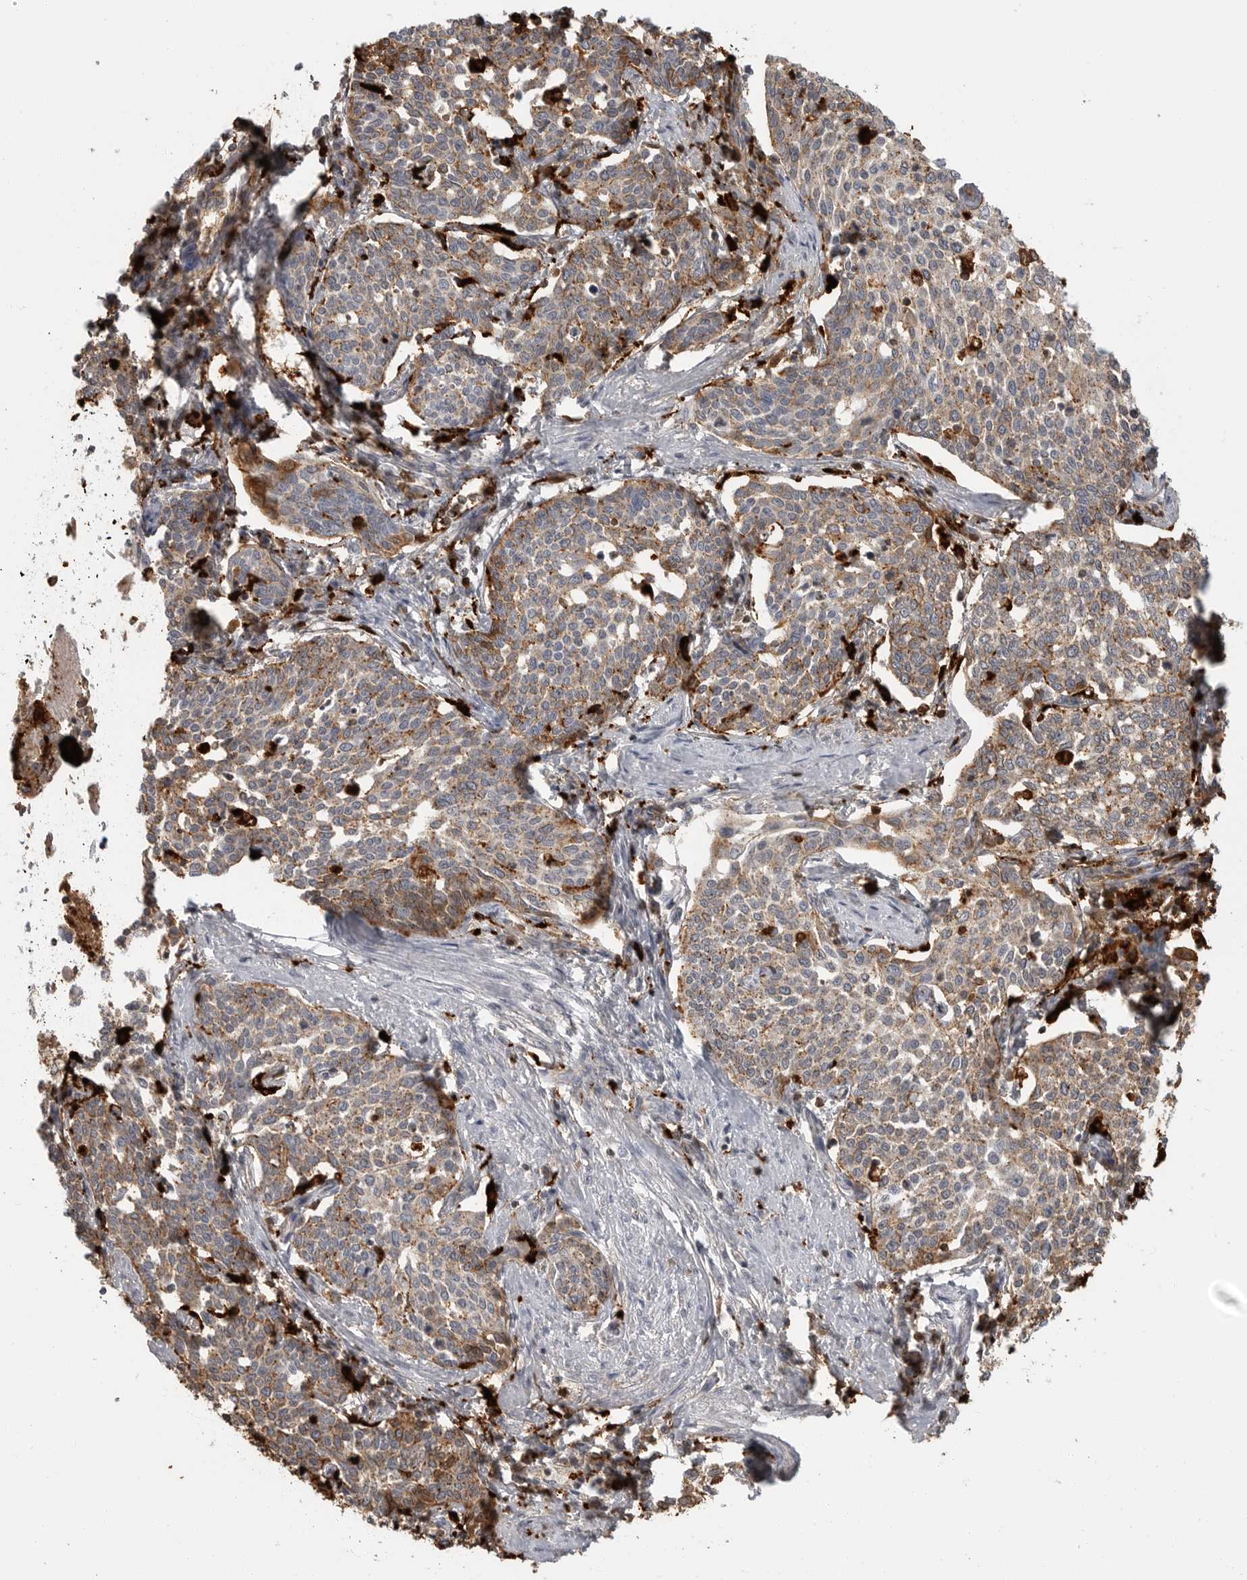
{"staining": {"intensity": "moderate", "quantity": ">75%", "location": "cytoplasmic/membranous"}, "tissue": "cervical cancer", "cell_type": "Tumor cells", "image_type": "cancer", "snomed": [{"axis": "morphology", "description": "Squamous cell carcinoma, NOS"}, {"axis": "topography", "description": "Cervix"}], "caption": "The micrograph exhibits a brown stain indicating the presence of a protein in the cytoplasmic/membranous of tumor cells in cervical squamous cell carcinoma. The staining was performed using DAB to visualize the protein expression in brown, while the nuclei were stained in blue with hematoxylin (Magnification: 20x).", "gene": "IFI30", "patient": {"sex": "female", "age": 34}}